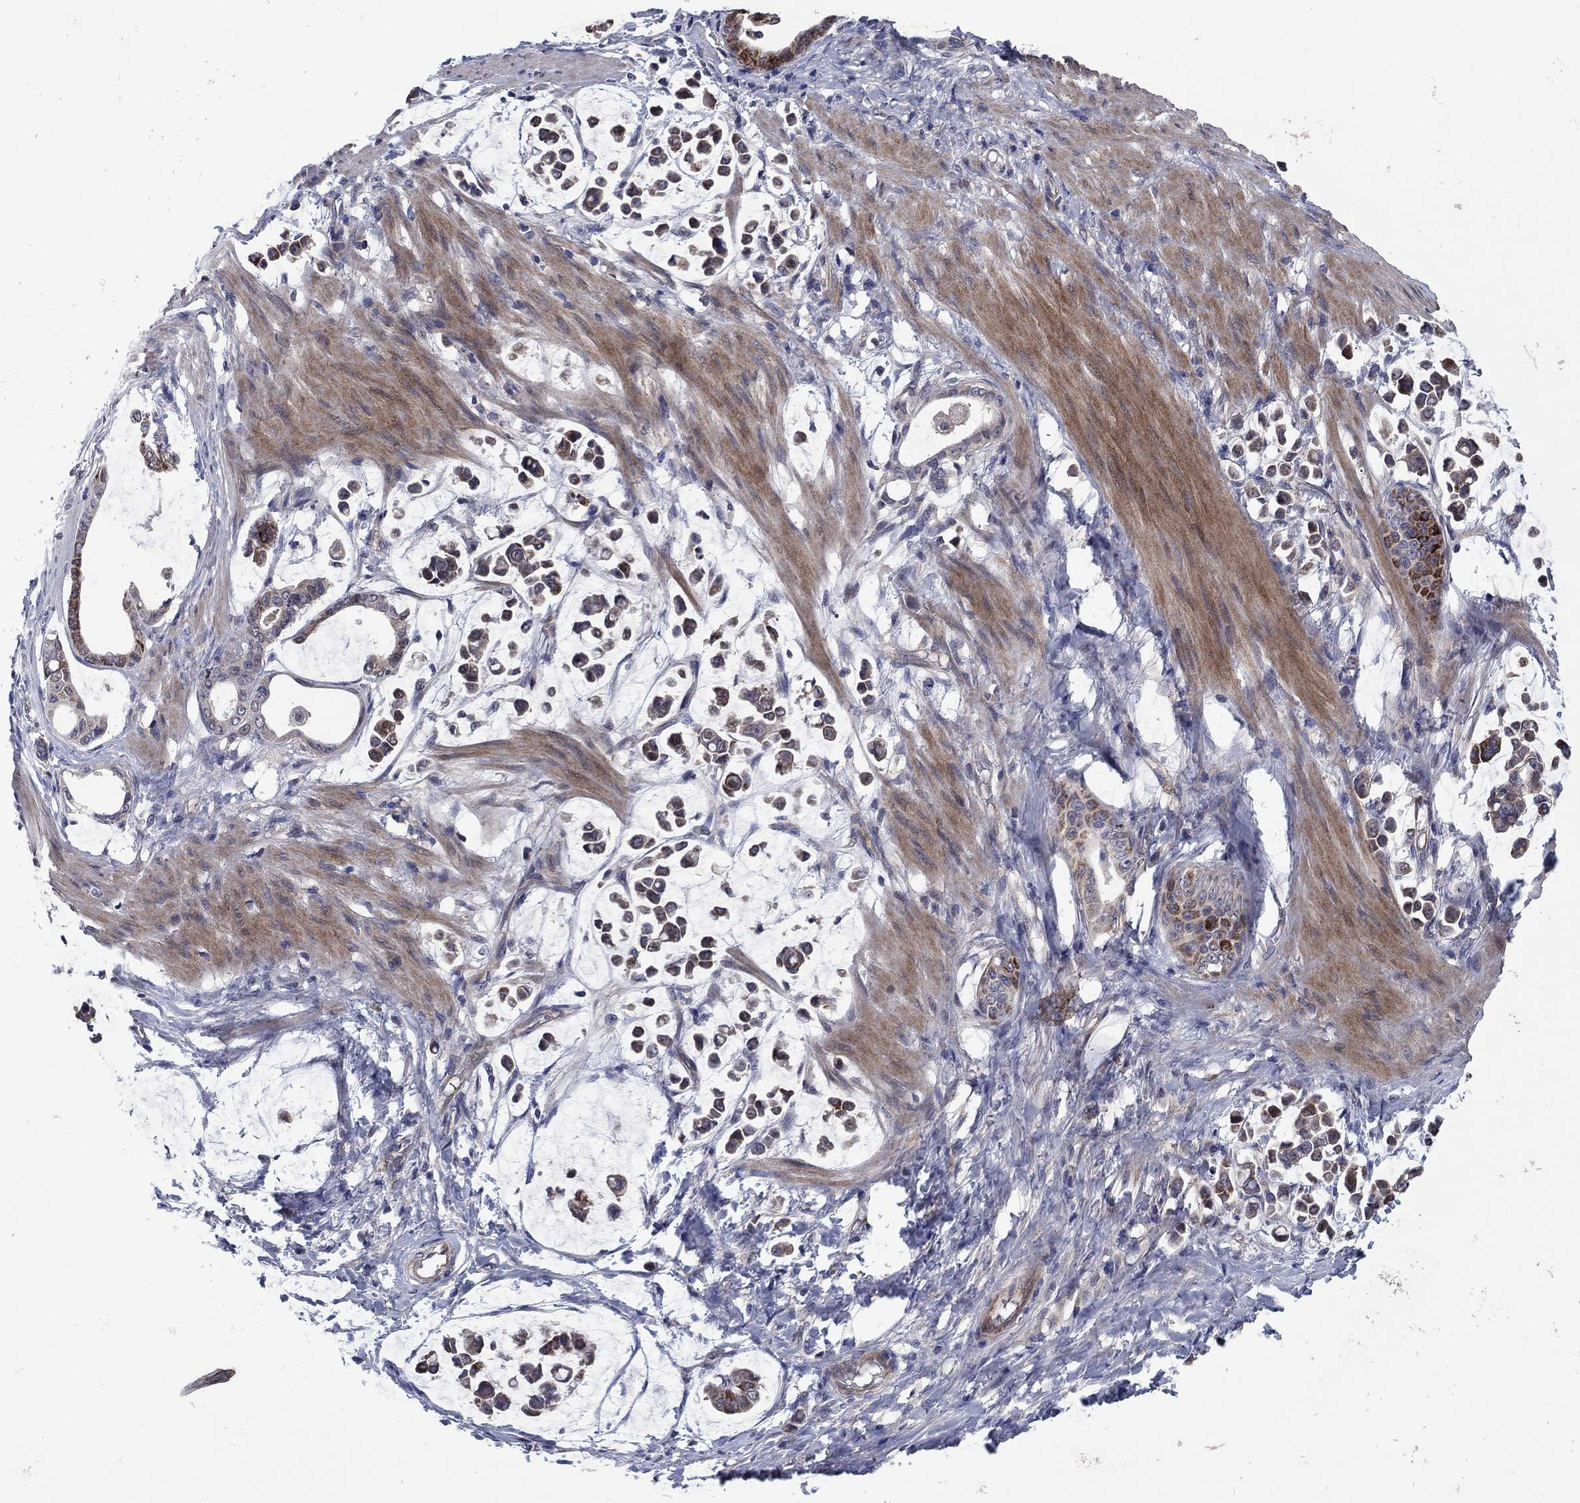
{"staining": {"intensity": "moderate", "quantity": "<25%", "location": "cytoplasmic/membranous"}, "tissue": "stomach cancer", "cell_type": "Tumor cells", "image_type": "cancer", "snomed": [{"axis": "morphology", "description": "Adenocarcinoma, NOS"}, {"axis": "topography", "description": "Stomach"}], "caption": "Immunohistochemistry of adenocarcinoma (stomach) displays low levels of moderate cytoplasmic/membranous expression in about <25% of tumor cells.", "gene": "MSRB1", "patient": {"sex": "male", "age": 82}}